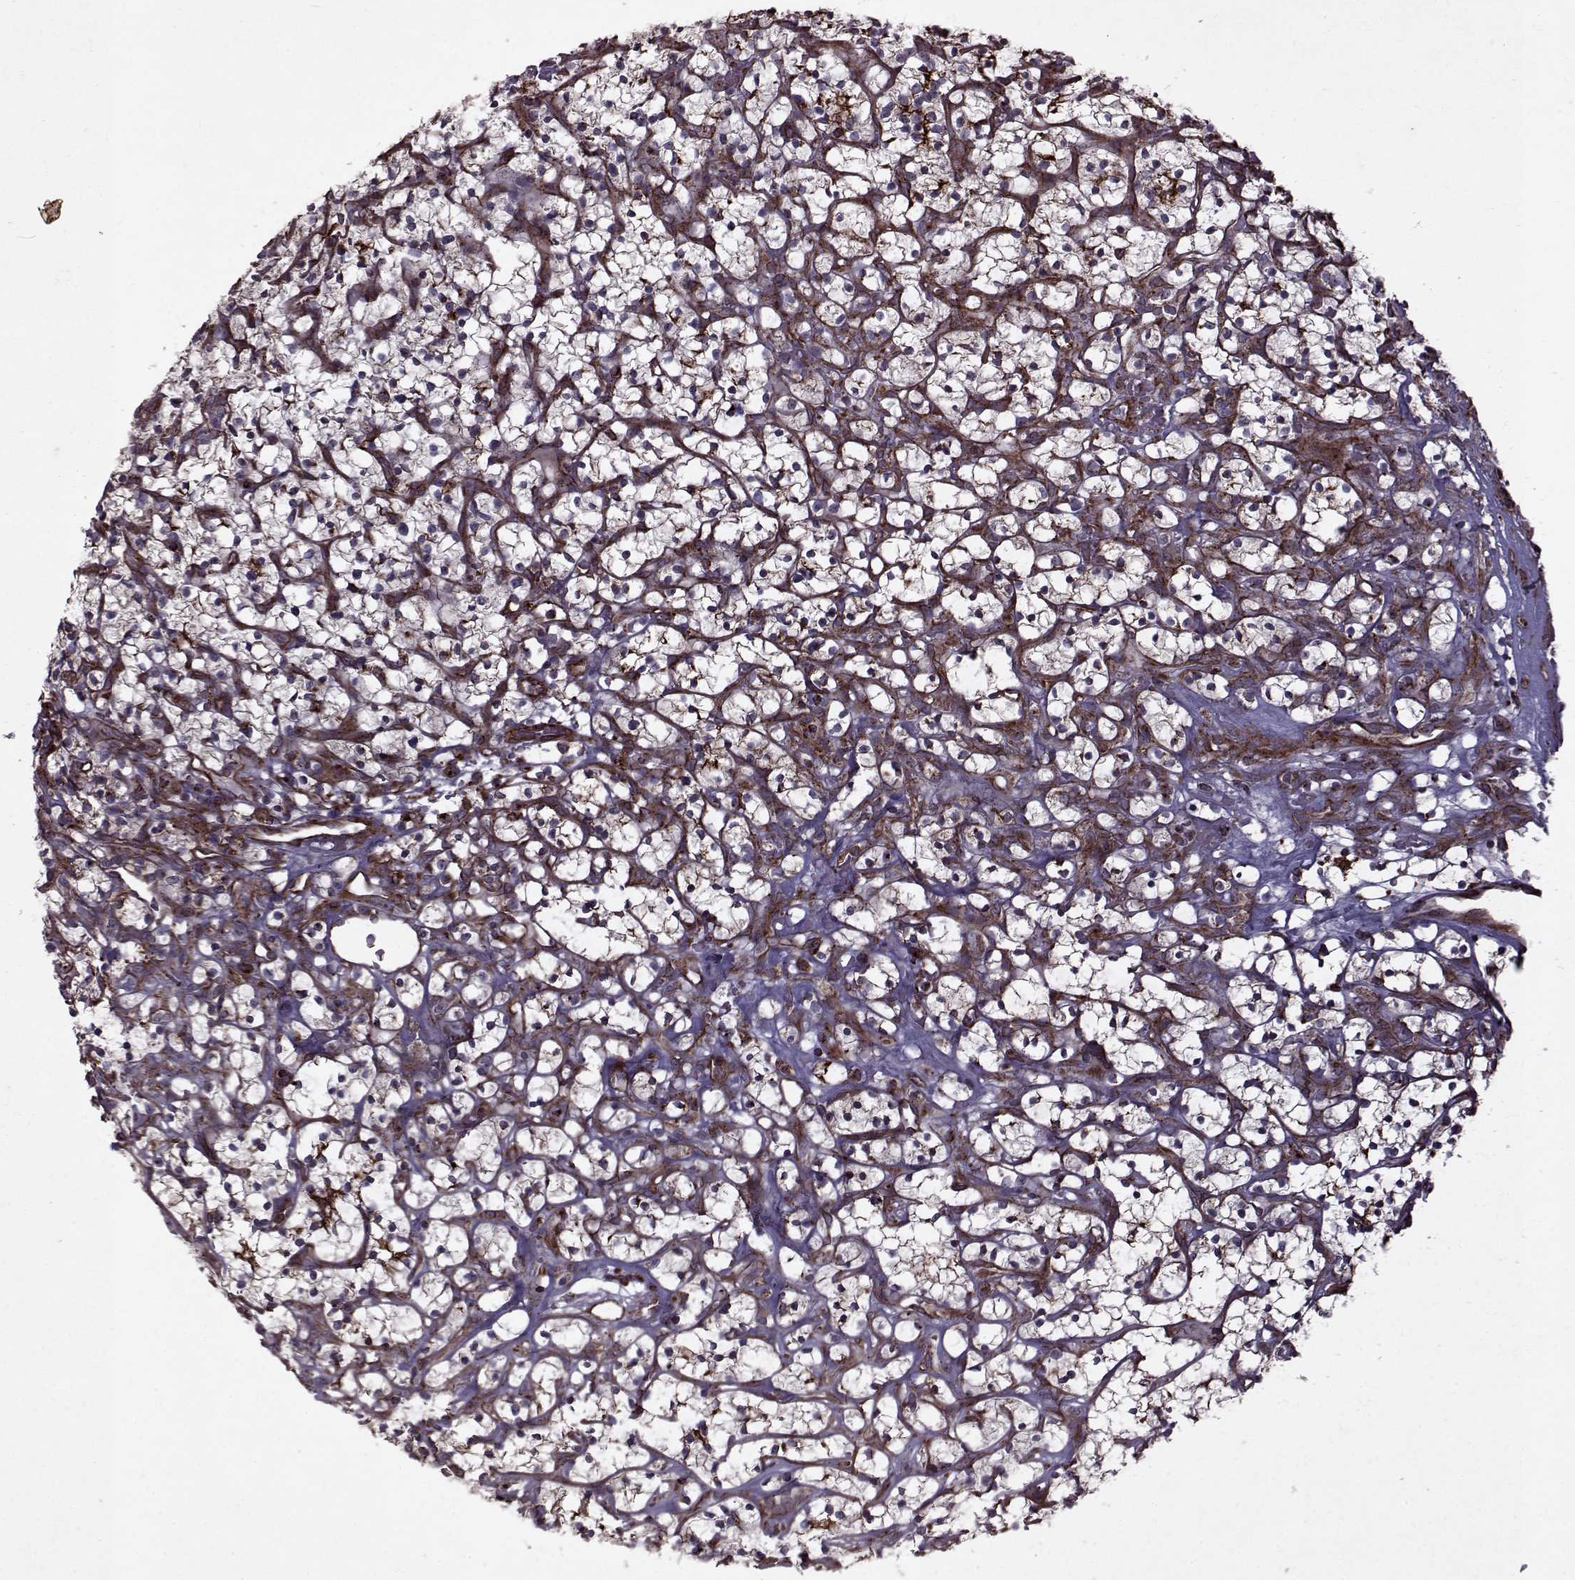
{"staining": {"intensity": "weak", "quantity": "25%-75%", "location": "cytoplasmic/membranous"}, "tissue": "renal cancer", "cell_type": "Tumor cells", "image_type": "cancer", "snomed": [{"axis": "morphology", "description": "Adenocarcinoma, NOS"}, {"axis": "topography", "description": "Kidney"}], "caption": "Approximately 25%-75% of tumor cells in renal cancer (adenocarcinoma) demonstrate weak cytoplasmic/membranous protein expression as visualized by brown immunohistochemical staining.", "gene": "FXN", "patient": {"sex": "female", "age": 64}}